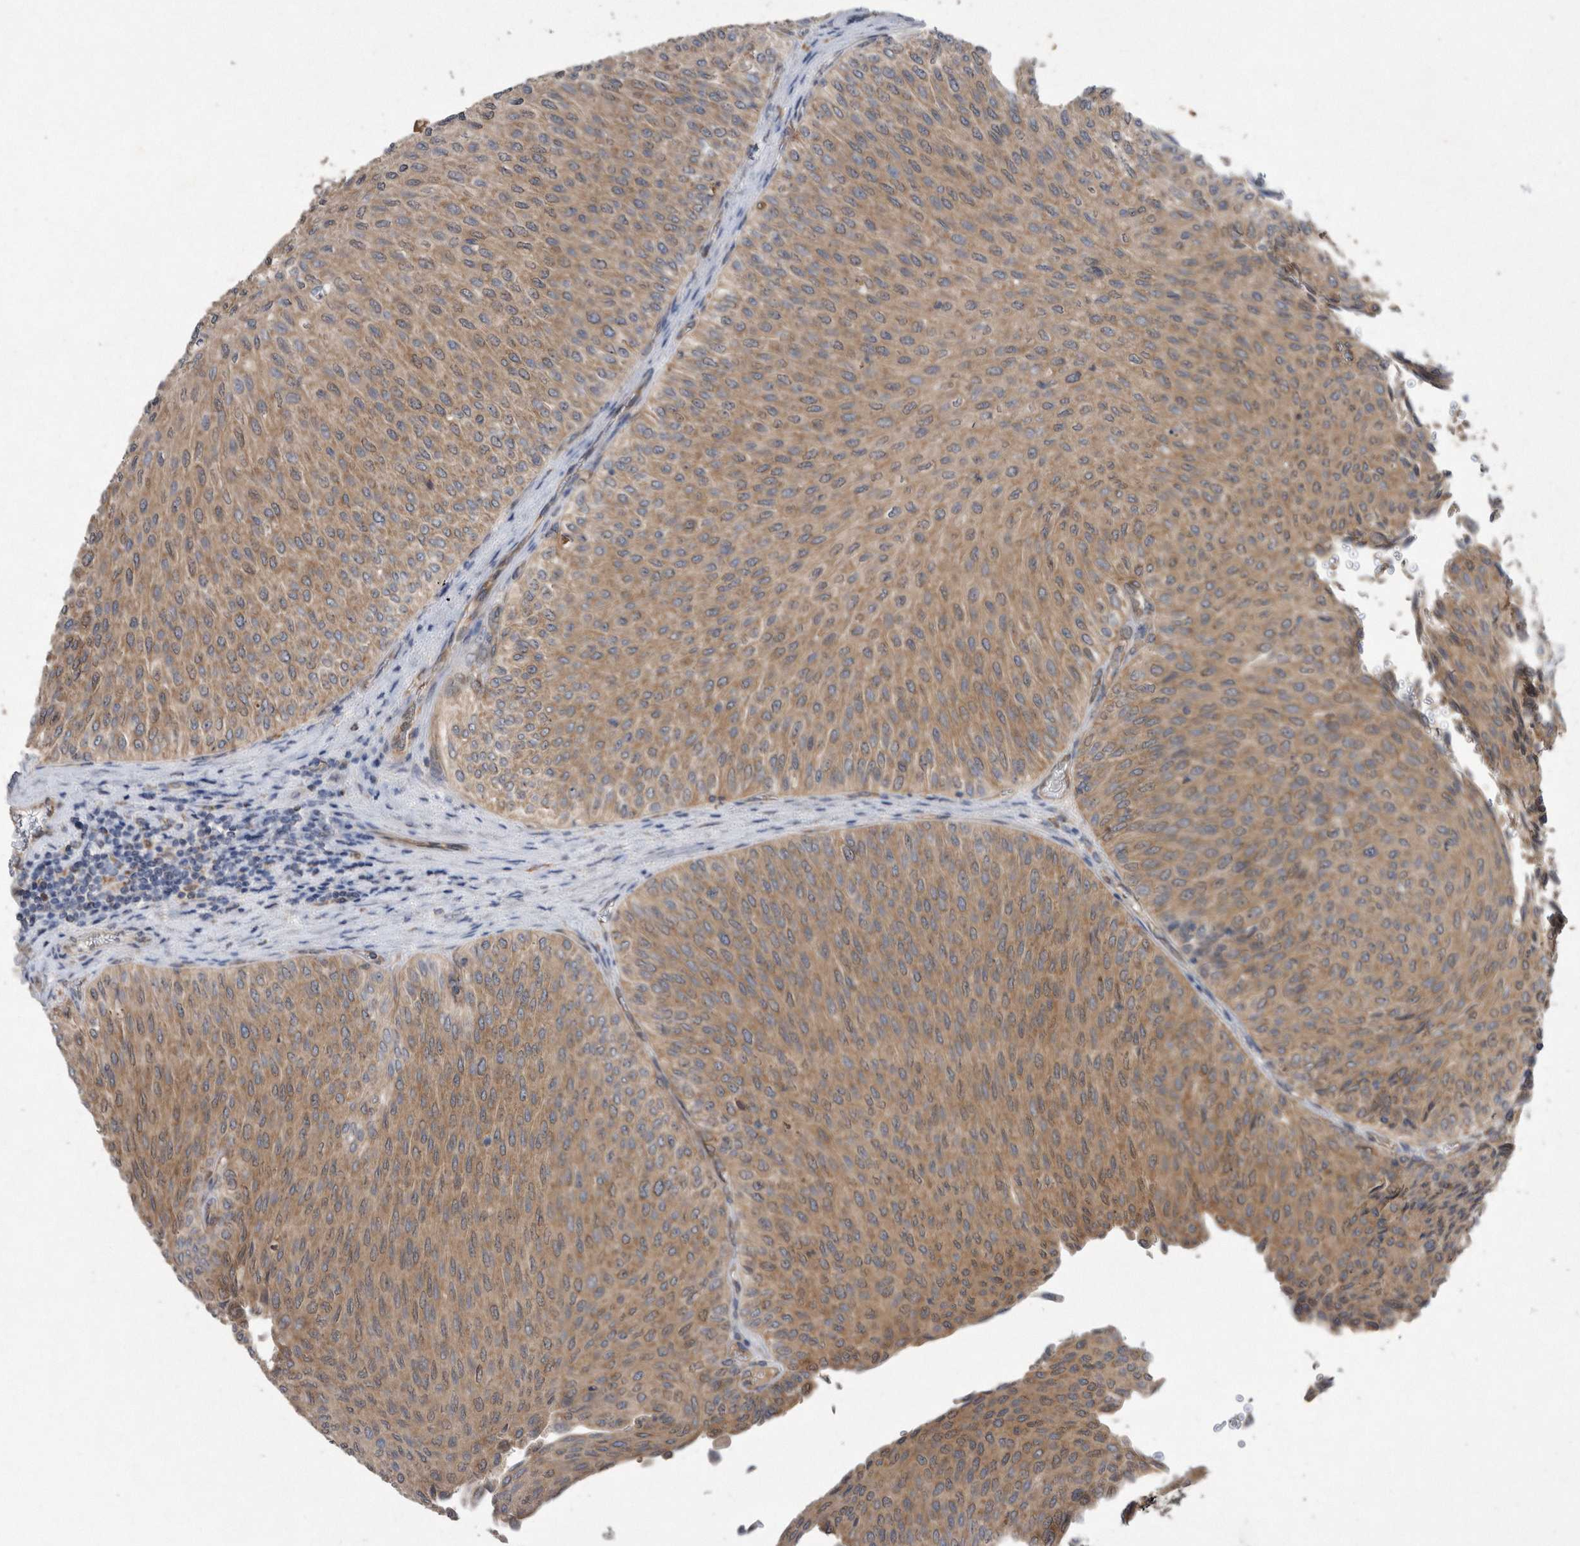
{"staining": {"intensity": "moderate", "quantity": ">75%", "location": "cytoplasmic/membranous"}, "tissue": "urothelial cancer", "cell_type": "Tumor cells", "image_type": "cancer", "snomed": [{"axis": "morphology", "description": "Urothelial carcinoma, Low grade"}, {"axis": "topography", "description": "Urinary bladder"}], "caption": "IHC histopathology image of human urothelial carcinoma (low-grade) stained for a protein (brown), which displays medium levels of moderate cytoplasmic/membranous expression in approximately >75% of tumor cells.", "gene": "PON2", "patient": {"sex": "male", "age": 78}}